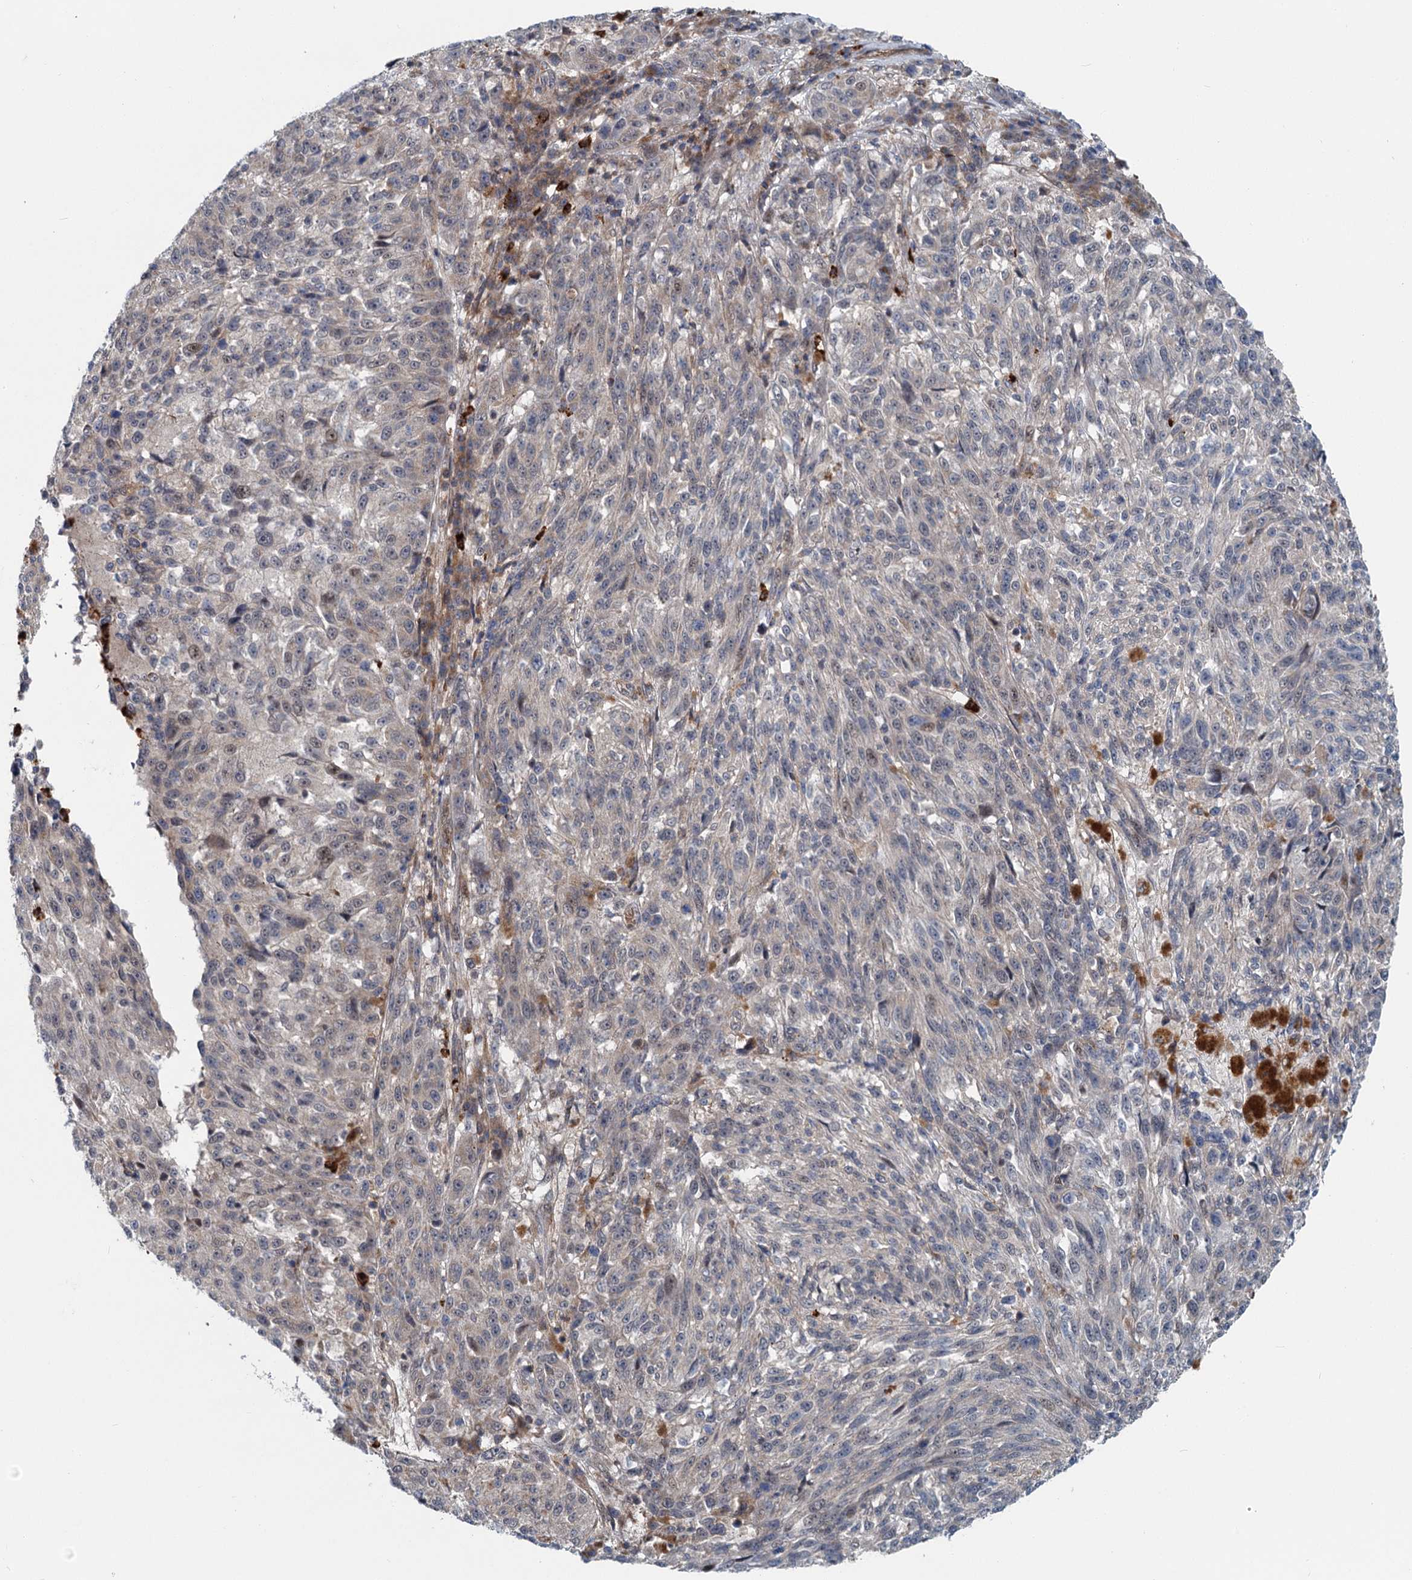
{"staining": {"intensity": "weak", "quantity": "<25%", "location": "cytoplasmic/membranous"}, "tissue": "melanoma", "cell_type": "Tumor cells", "image_type": "cancer", "snomed": [{"axis": "morphology", "description": "Malignant melanoma, NOS"}, {"axis": "topography", "description": "Skin"}], "caption": "Melanoma was stained to show a protein in brown. There is no significant expression in tumor cells.", "gene": "ADCY2", "patient": {"sex": "male", "age": 53}}